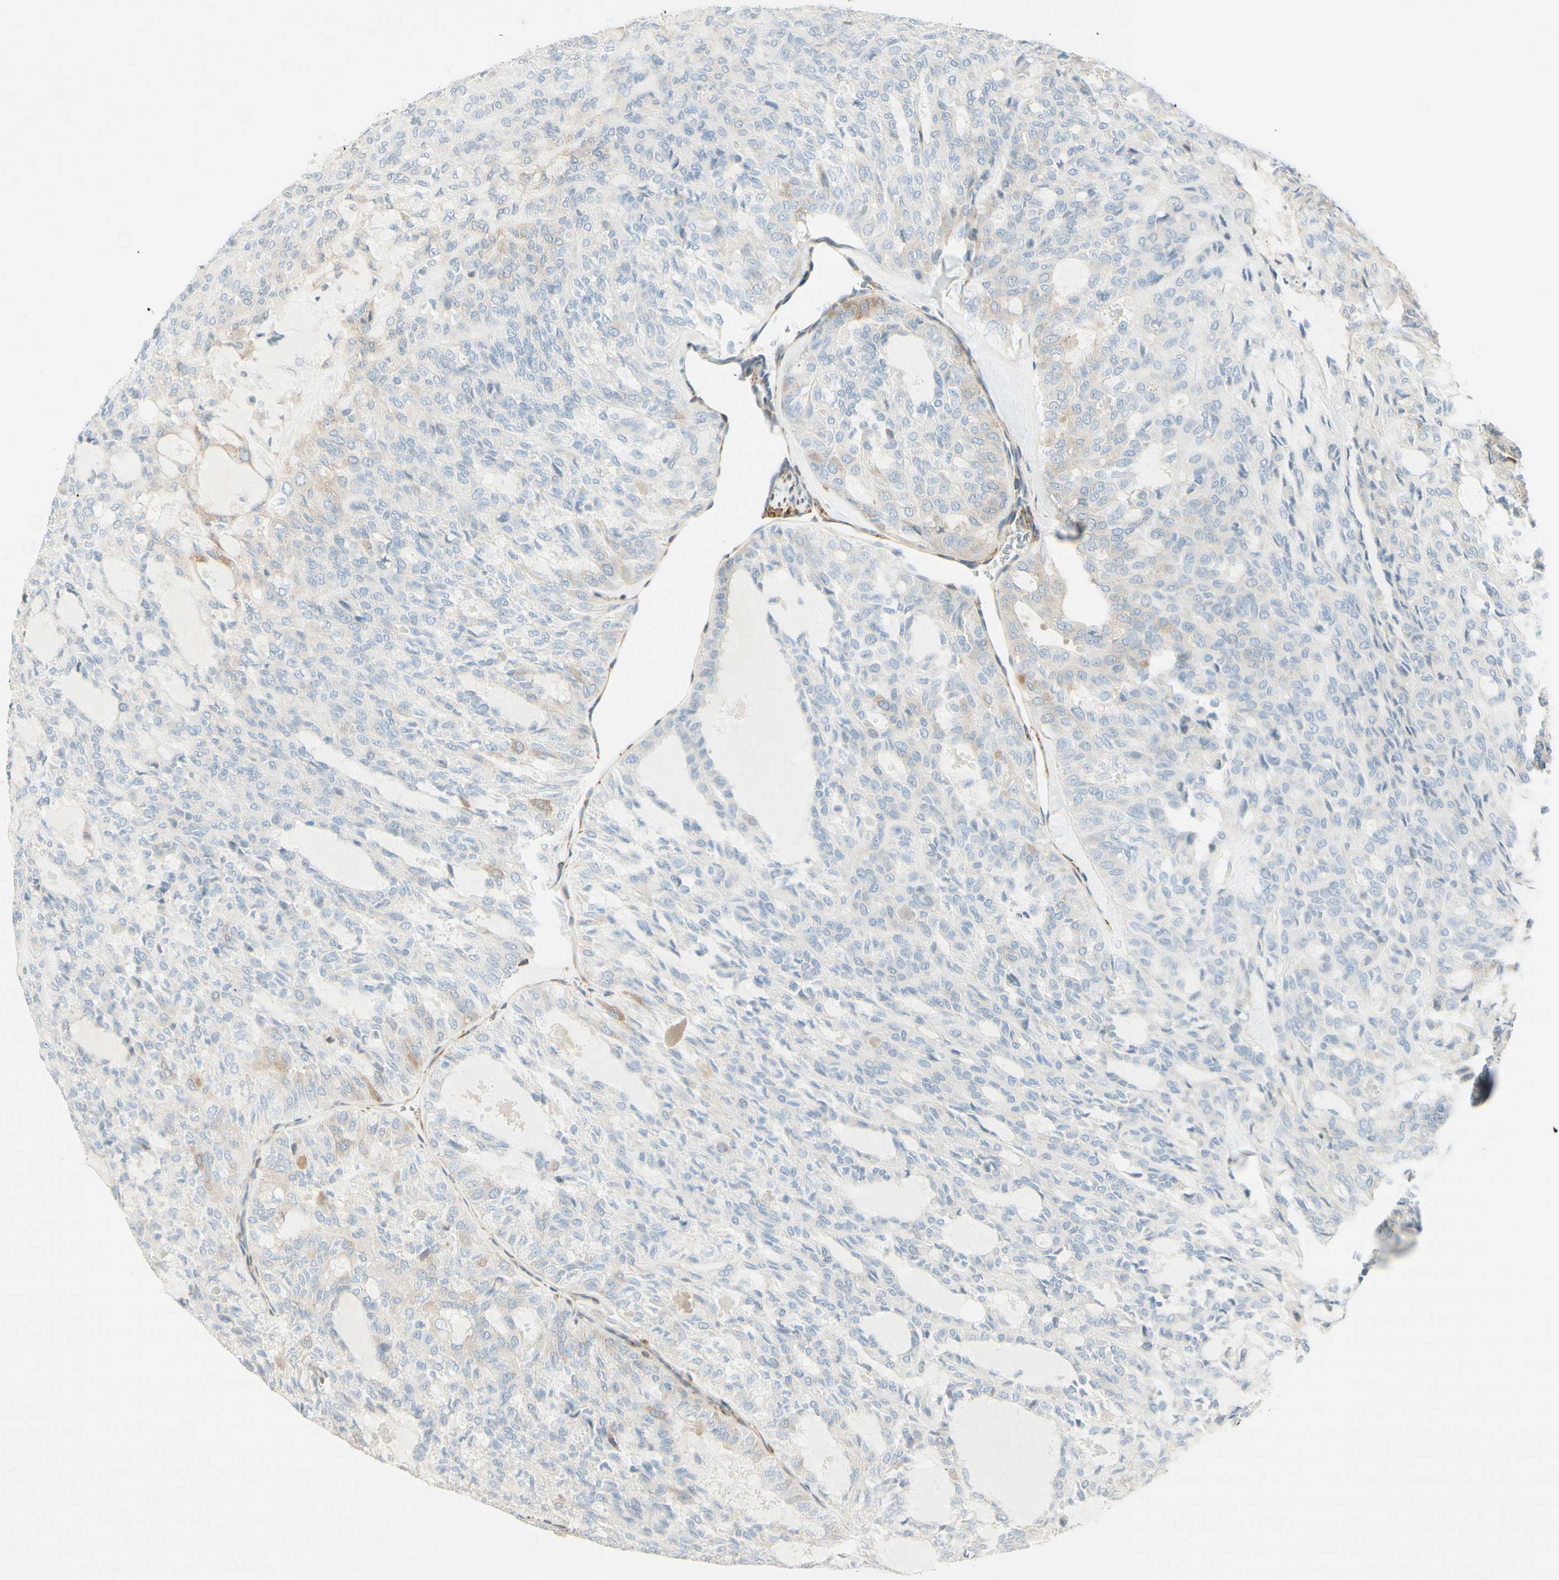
{"staining": {"intensity": "weak", "quantity": "<25%", "location": "cytoplasmic/membranous"}, "tissue": "thyroid cancer", "cell_type": "Tumor cells", "image_type": "cancer", "snomed": [{"axis": "morphology", "description": "Follicular adenoma carcinoma, NOS"}, {"axis": "topography", "description": "Thyroid gland"}], "caption": "There is no significant expression in tumor cells of follicular adenoma carcinoma (thyroid). The staining is performed using DAB brown chromogen with nuclei counter-stained in using hematoxylin.", "gene": "MAP1B", "patient": {"sex": "male", "age": 75}}